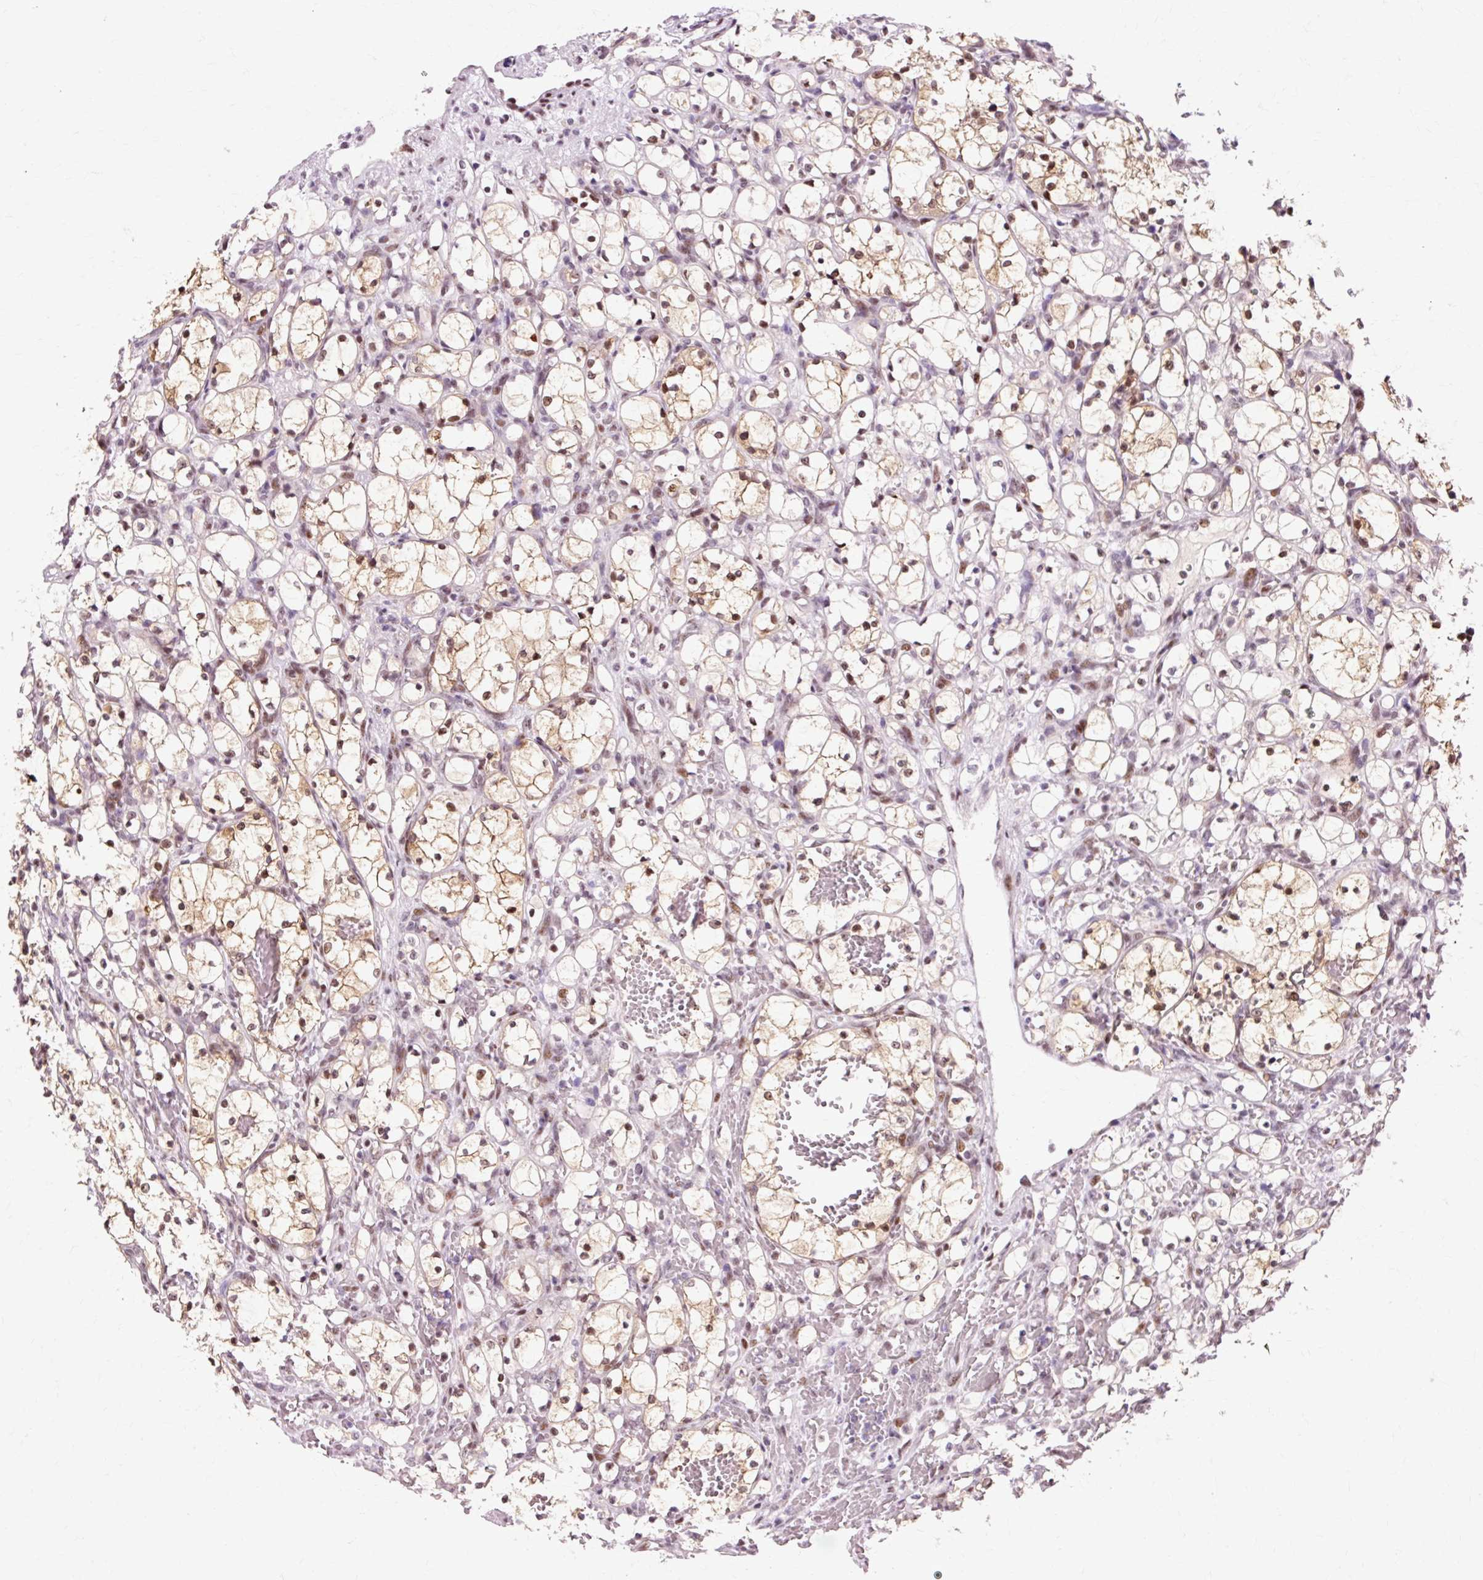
{"staining": {"intensity": "moderate", "quantity": ">75%", "location": "nuclear"}, "tissue": "renal cancer", "cell_type": "Tumor cells", "image_type": "cancer", "snomed": [{"axis": "morphology", "description": "Adenocarcinoma, NOS"}, {"axis": "topography", "description": "Kidney"}], "caption": "Protein staining by IHC displays moderate nuclear staining in approximately >75% of tumor cells in adenocarcinoma (renal). (brown staining indicates protein expression, while blue staining denotes nuclei).", "gene": "MACROD2", "patient": {"sex": "female", "age": 69}}